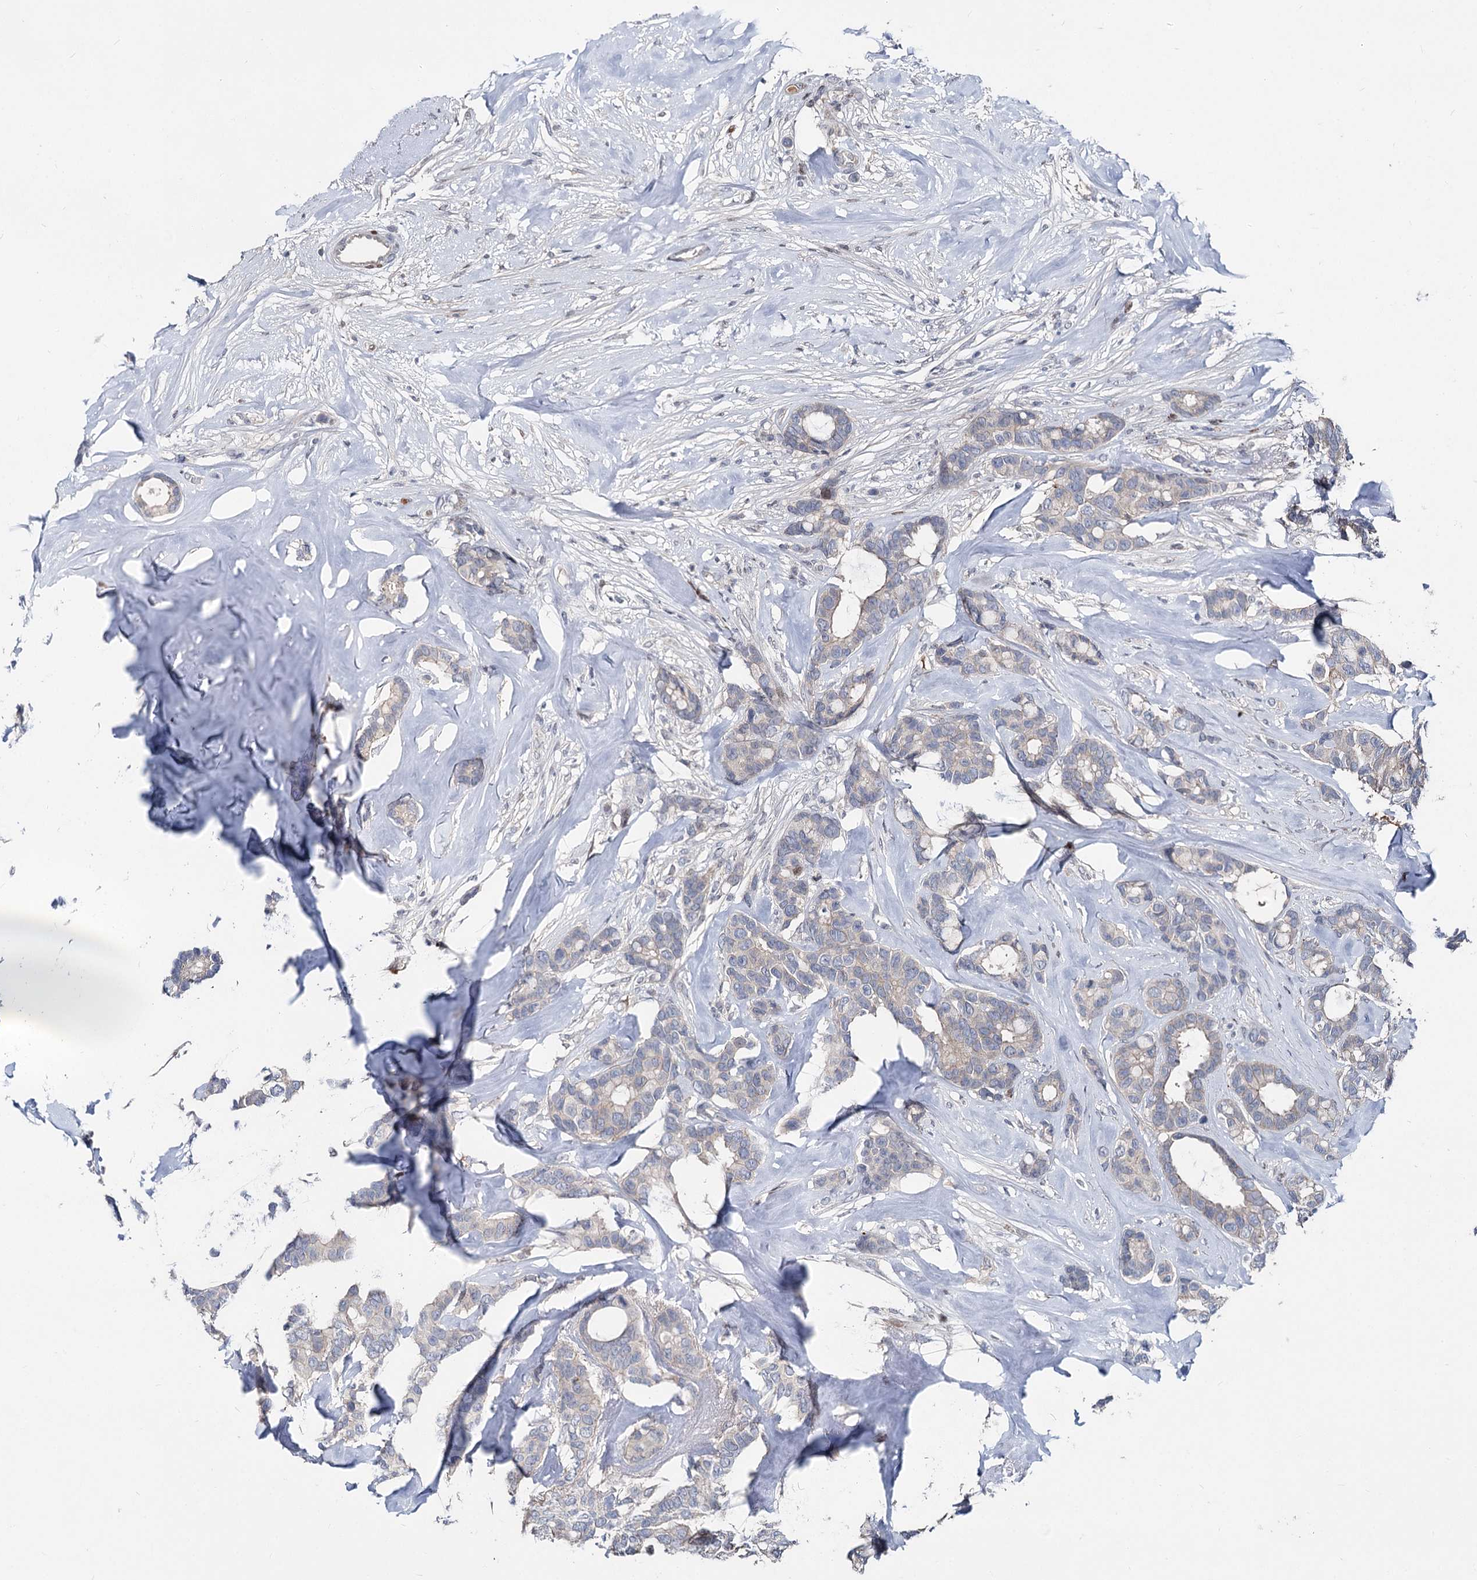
{"staining": {"intensity": "negative", "quantity": "none", "location": "none"}, "tissue": "breast cancer", "cell_type": "Tumor cells", "image_type": "cancer", "snomed": [{"axis": "morphology", "description": "Duct carcinoma"}, {"axis": "topography", "description": "Breast"}], "caption": "This is an immunohistochemistry photomicrograph of breast cancer. There is no positivity in tumor cells.", "gene": "ITFG2", "patient": {"sex": "female", "age": 87}}